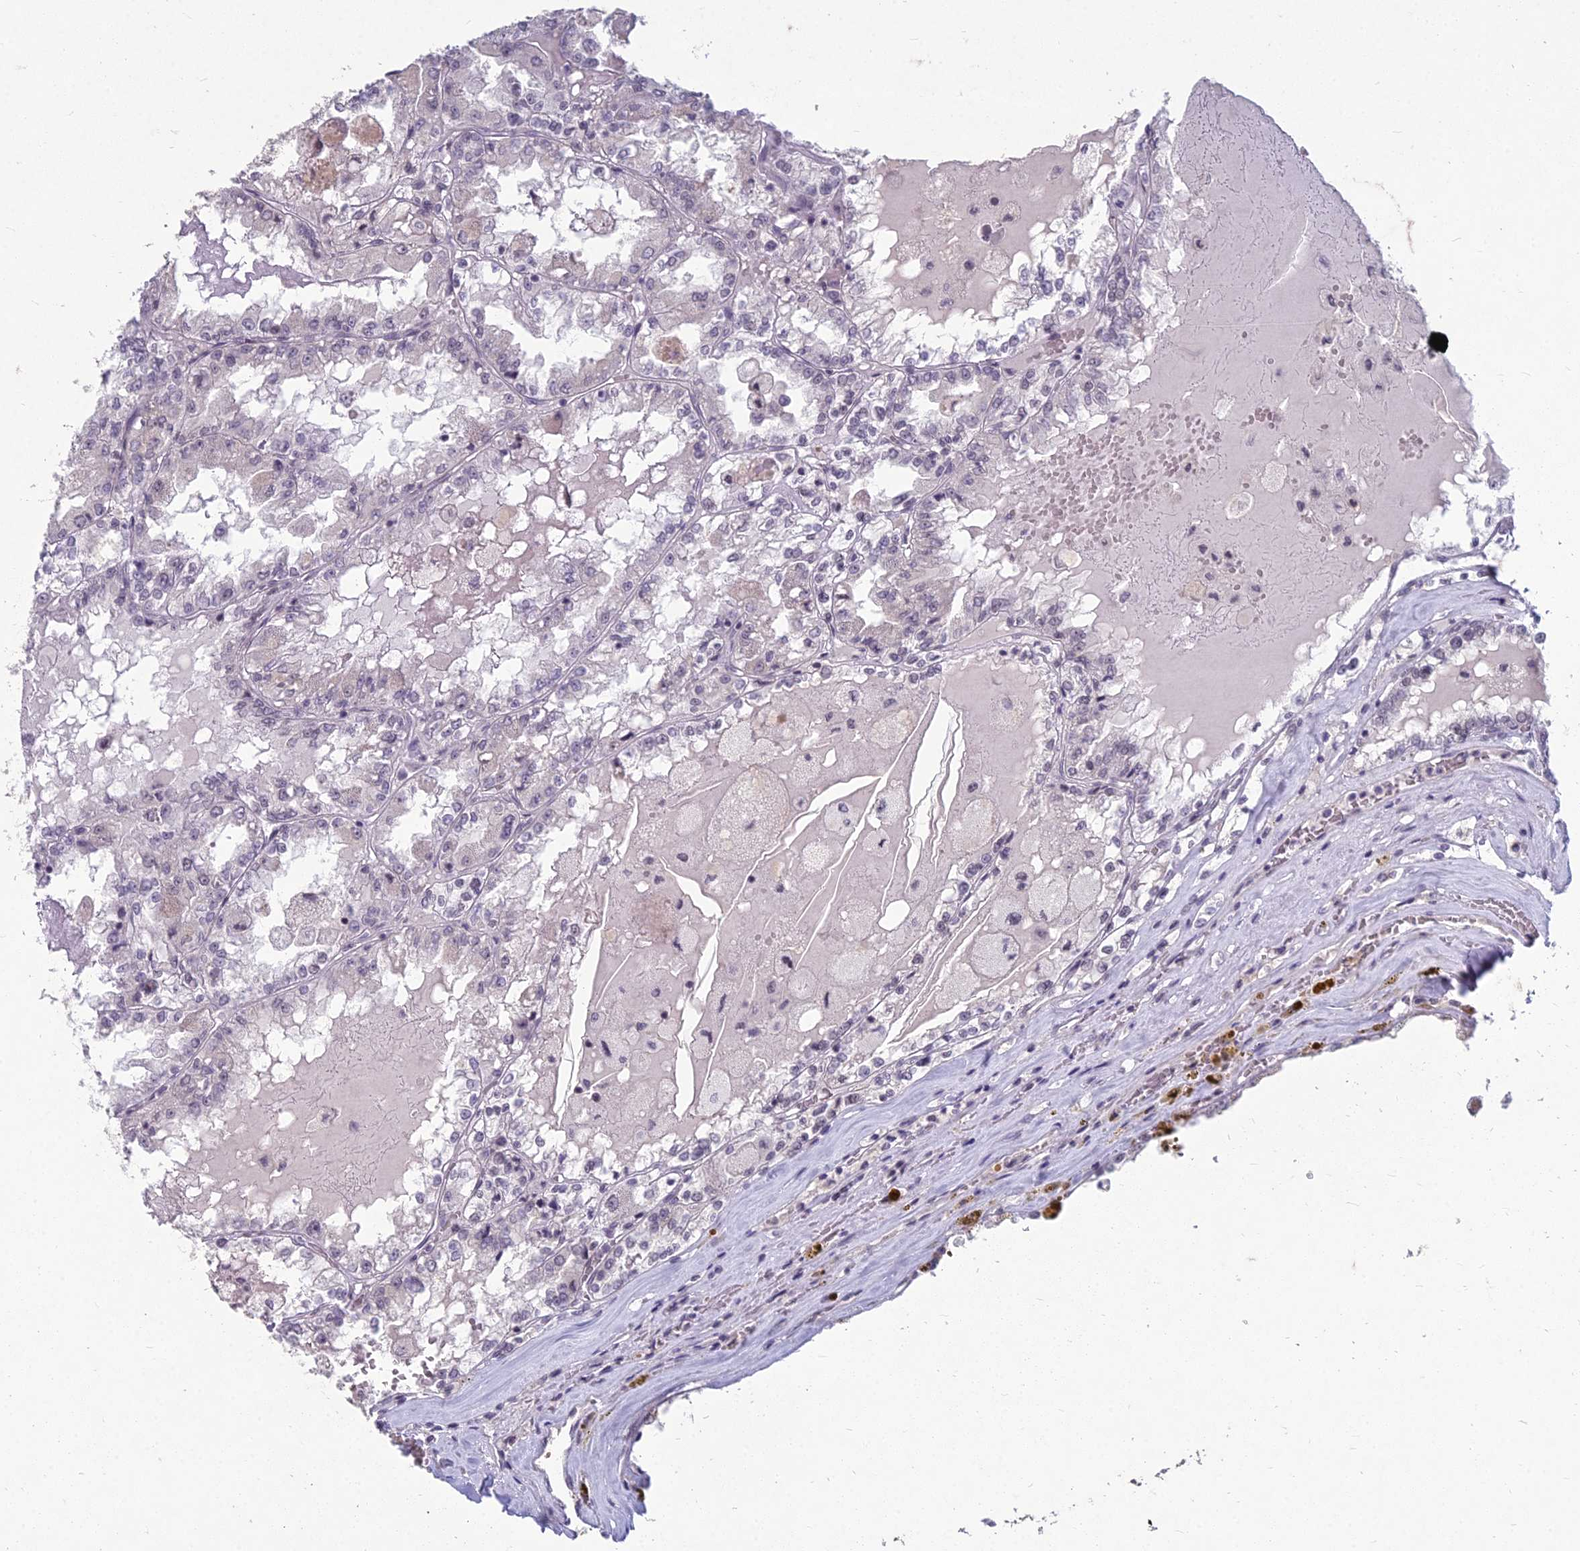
{"staining": {"intensity": "negative", "quantity": "none", "location": "none"}, "tissue": "renal cancer", "cell_type": "Tumor cells", "image_type": "cancer", "snomed": [{"axis": "morphology", "description": "Adenocarcinoma, NOS"}, {"axis": "topography", "description": "Kidney"}], "caption": "A micrograph of renal adenocarcinoma stained for a protein displays no brown staining in tumor cells.", "gene": "KAT7", "patient": {"sex": "female", "age": 56}}